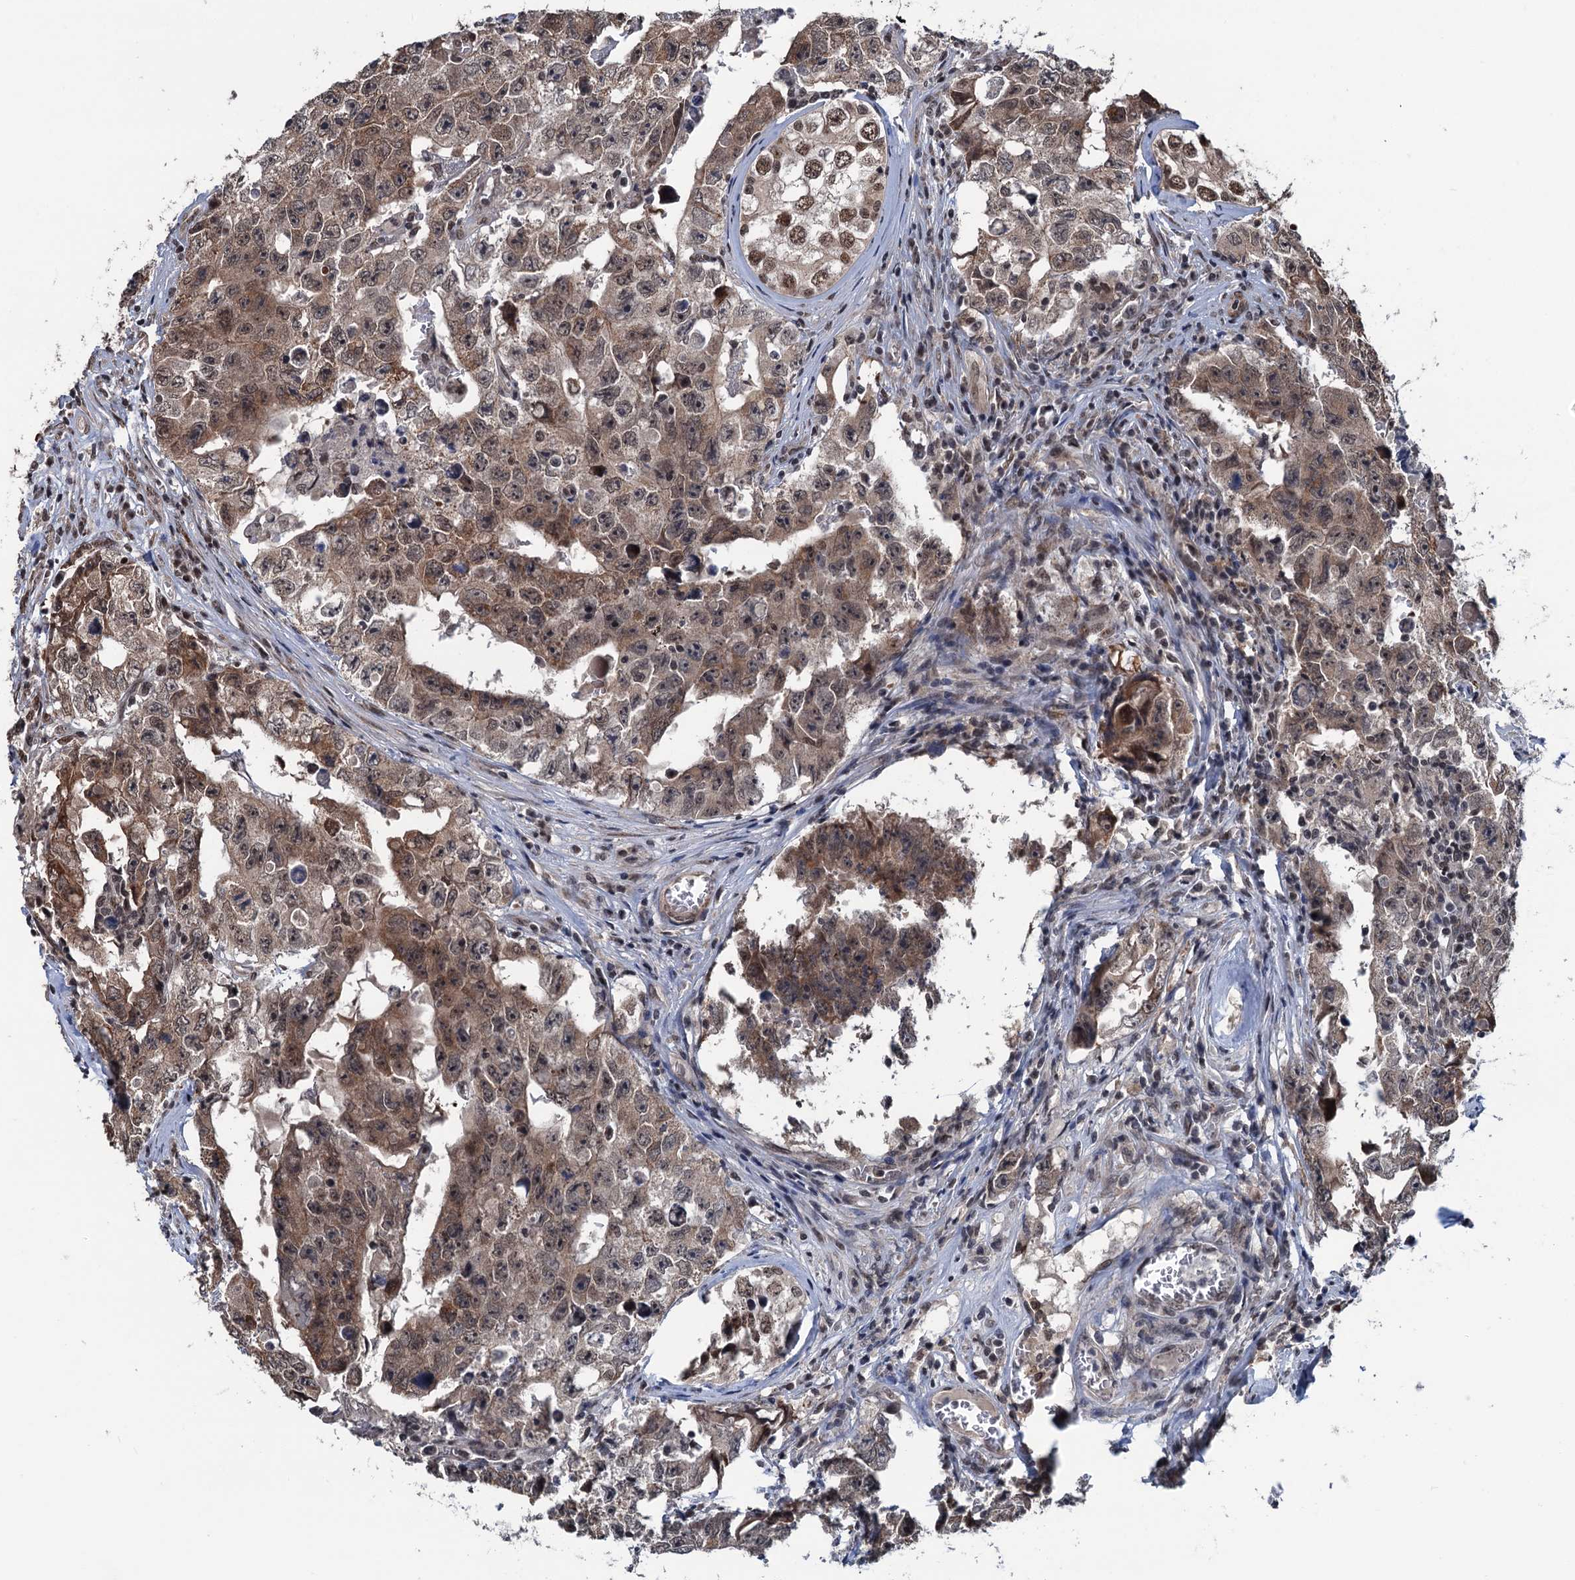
{"staining": {"intensity": "moderate", "quantity": "25%-75%", "location": "cytoplasmic/membranous,nuclear"}, "tissue": "testis cancer", "cell_type": "Tumor cells", "image_type": "cancer", "snomed": [{"axis": "morphology", "description": "Carcinoma, Embryonal, NOS"}, {"axis": "topography", "description": "Testis"}], "caption": "A high-resolution micrograph shows IHC staining of testis embryonal carcinoma, which demonstrates moderate cytoplasmic/membranous and nuclear expression in approximately 25%-75% of tumor cells. (Brightfield microscopy of DAB IHC at high magnification).", "gene": "RASSF4", "patient": {"sex": "male", "age": 17}}